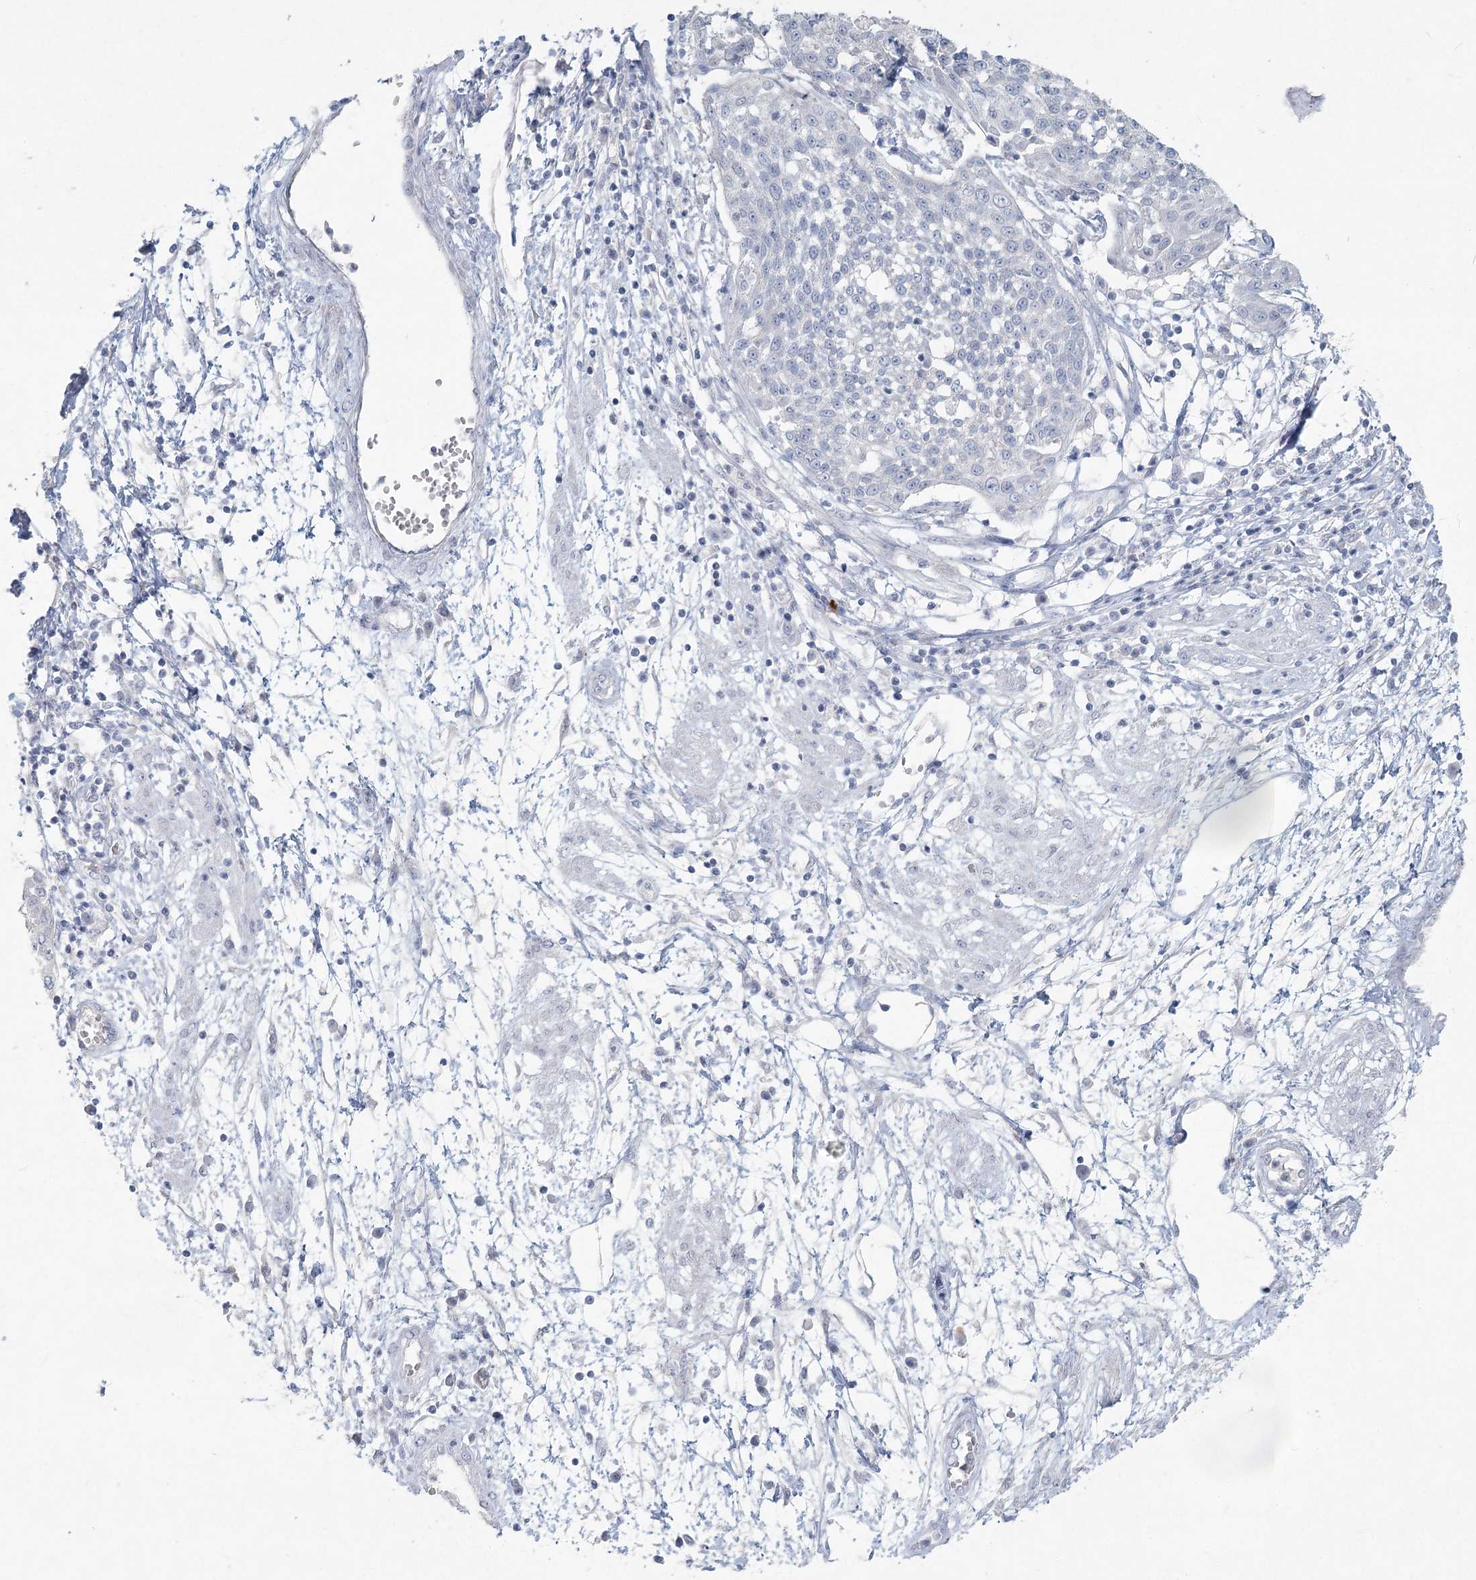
{"staining": {"intensity": "negative", "quantity": "none", "location": "none"}, "tissue": "cervical cancer", "cell_type": "Tumor cells", "image_type": "cancer", "snomed": [{"axis": "morphology", "description": "Squamous cell carcinoma, NOS"}, {"axis": "topography", "description": "Cervix"}], "caption": "This is an immunohistochemistry (IHC) image of human cervical squamous cell carcinoma. There is no expression in tumor cells.", "gene": "LRP2BP", "patient": {"sex": "female", "age": 34}}